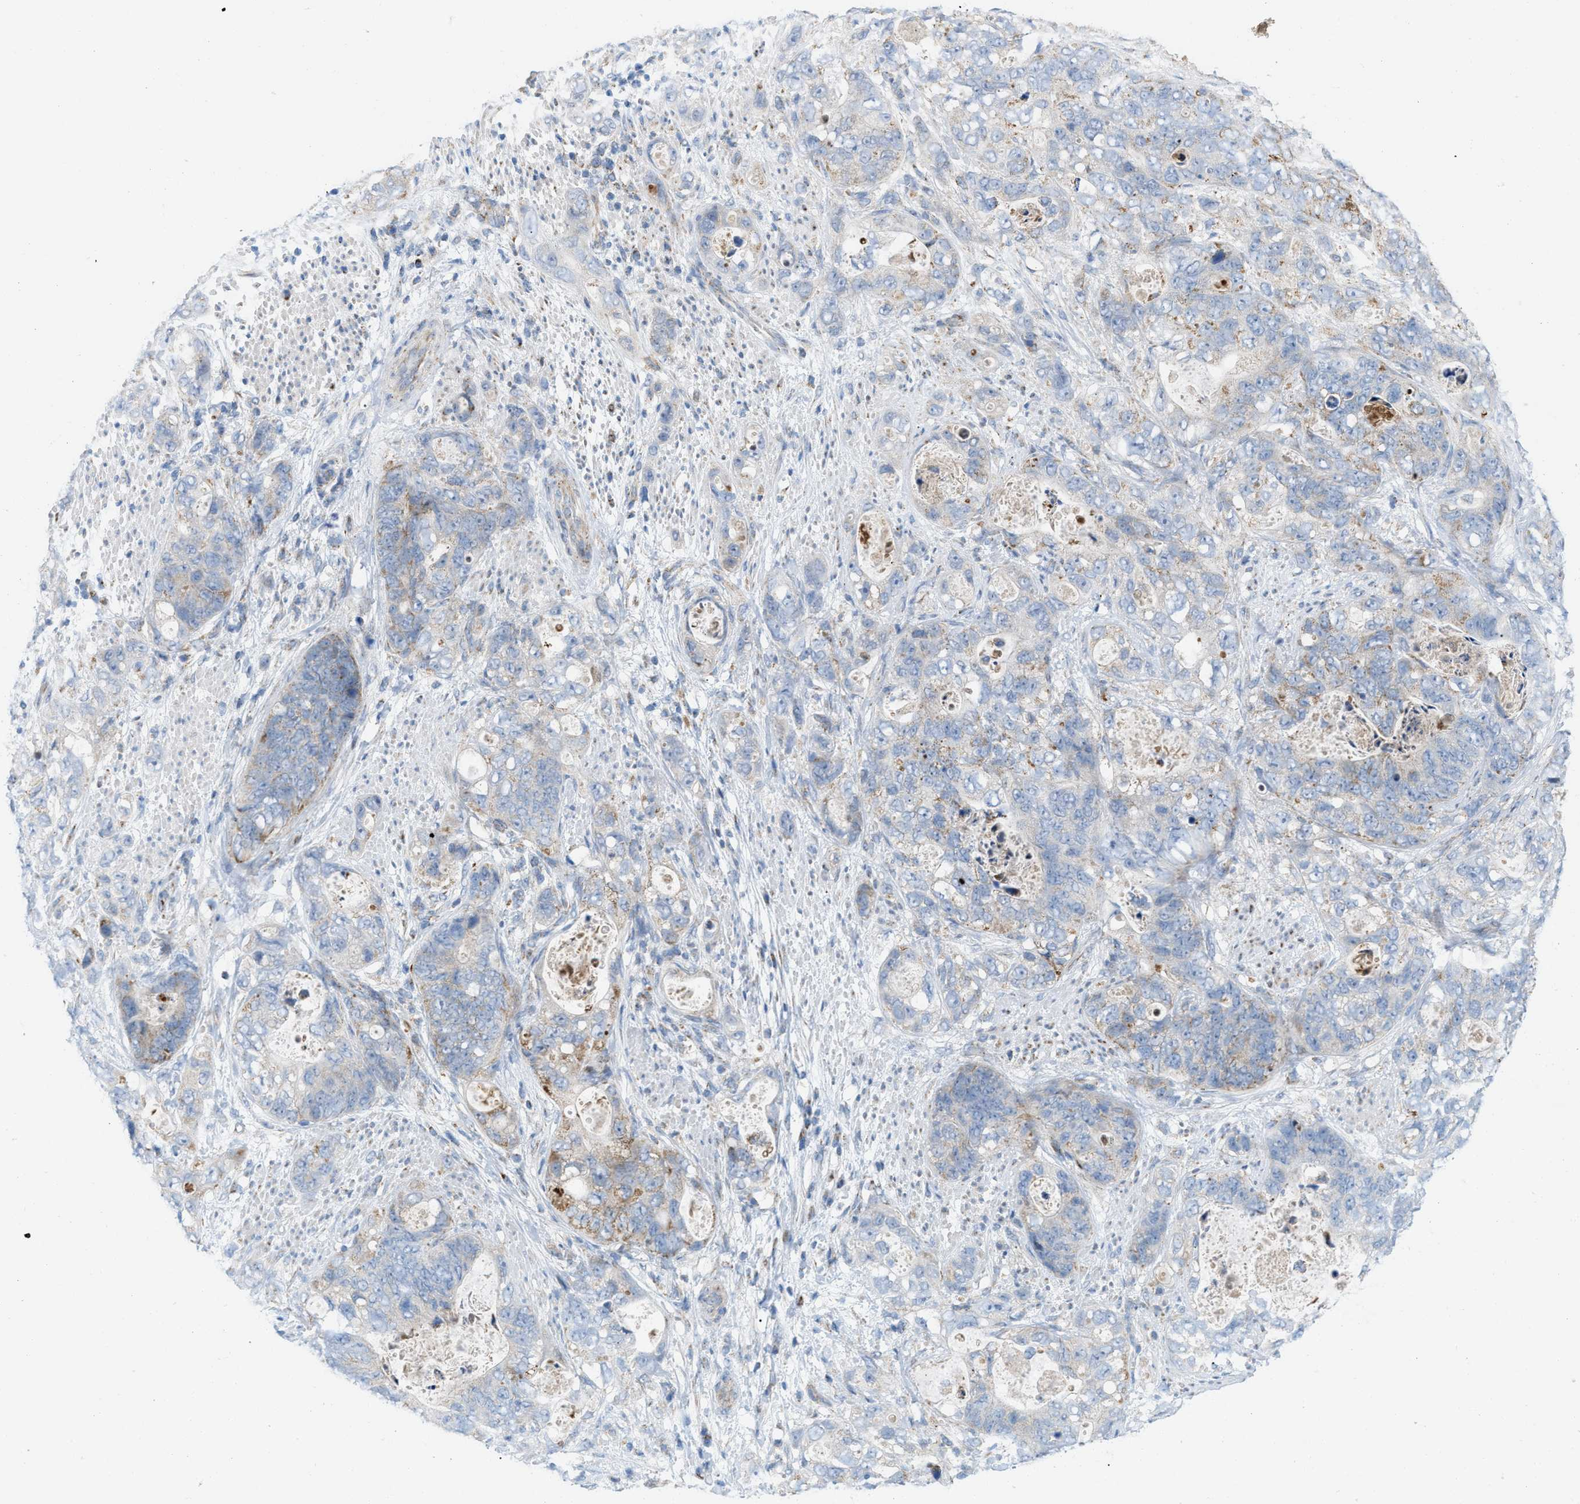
{"staining": {"intensity": "weak", "quantity": "25%-75%", "location": "cytoplasmic/membranous"}, "tissue": "stomach cancer", "cell_type": "Tumor cells", "image_type": "cancer", "snomed": [{"axis": "morphology", "description": "Adenocarcinoma, NOS"}, {"axis": "topography", "description": "Stomach"}], "caption": "Weak cytoplasmic/membranous expression is identified in approximately 25%-75% of tumor cells in stomach cancer.", "gene": "RBBP9", "patient": {"sex": "female", "age": 89}}